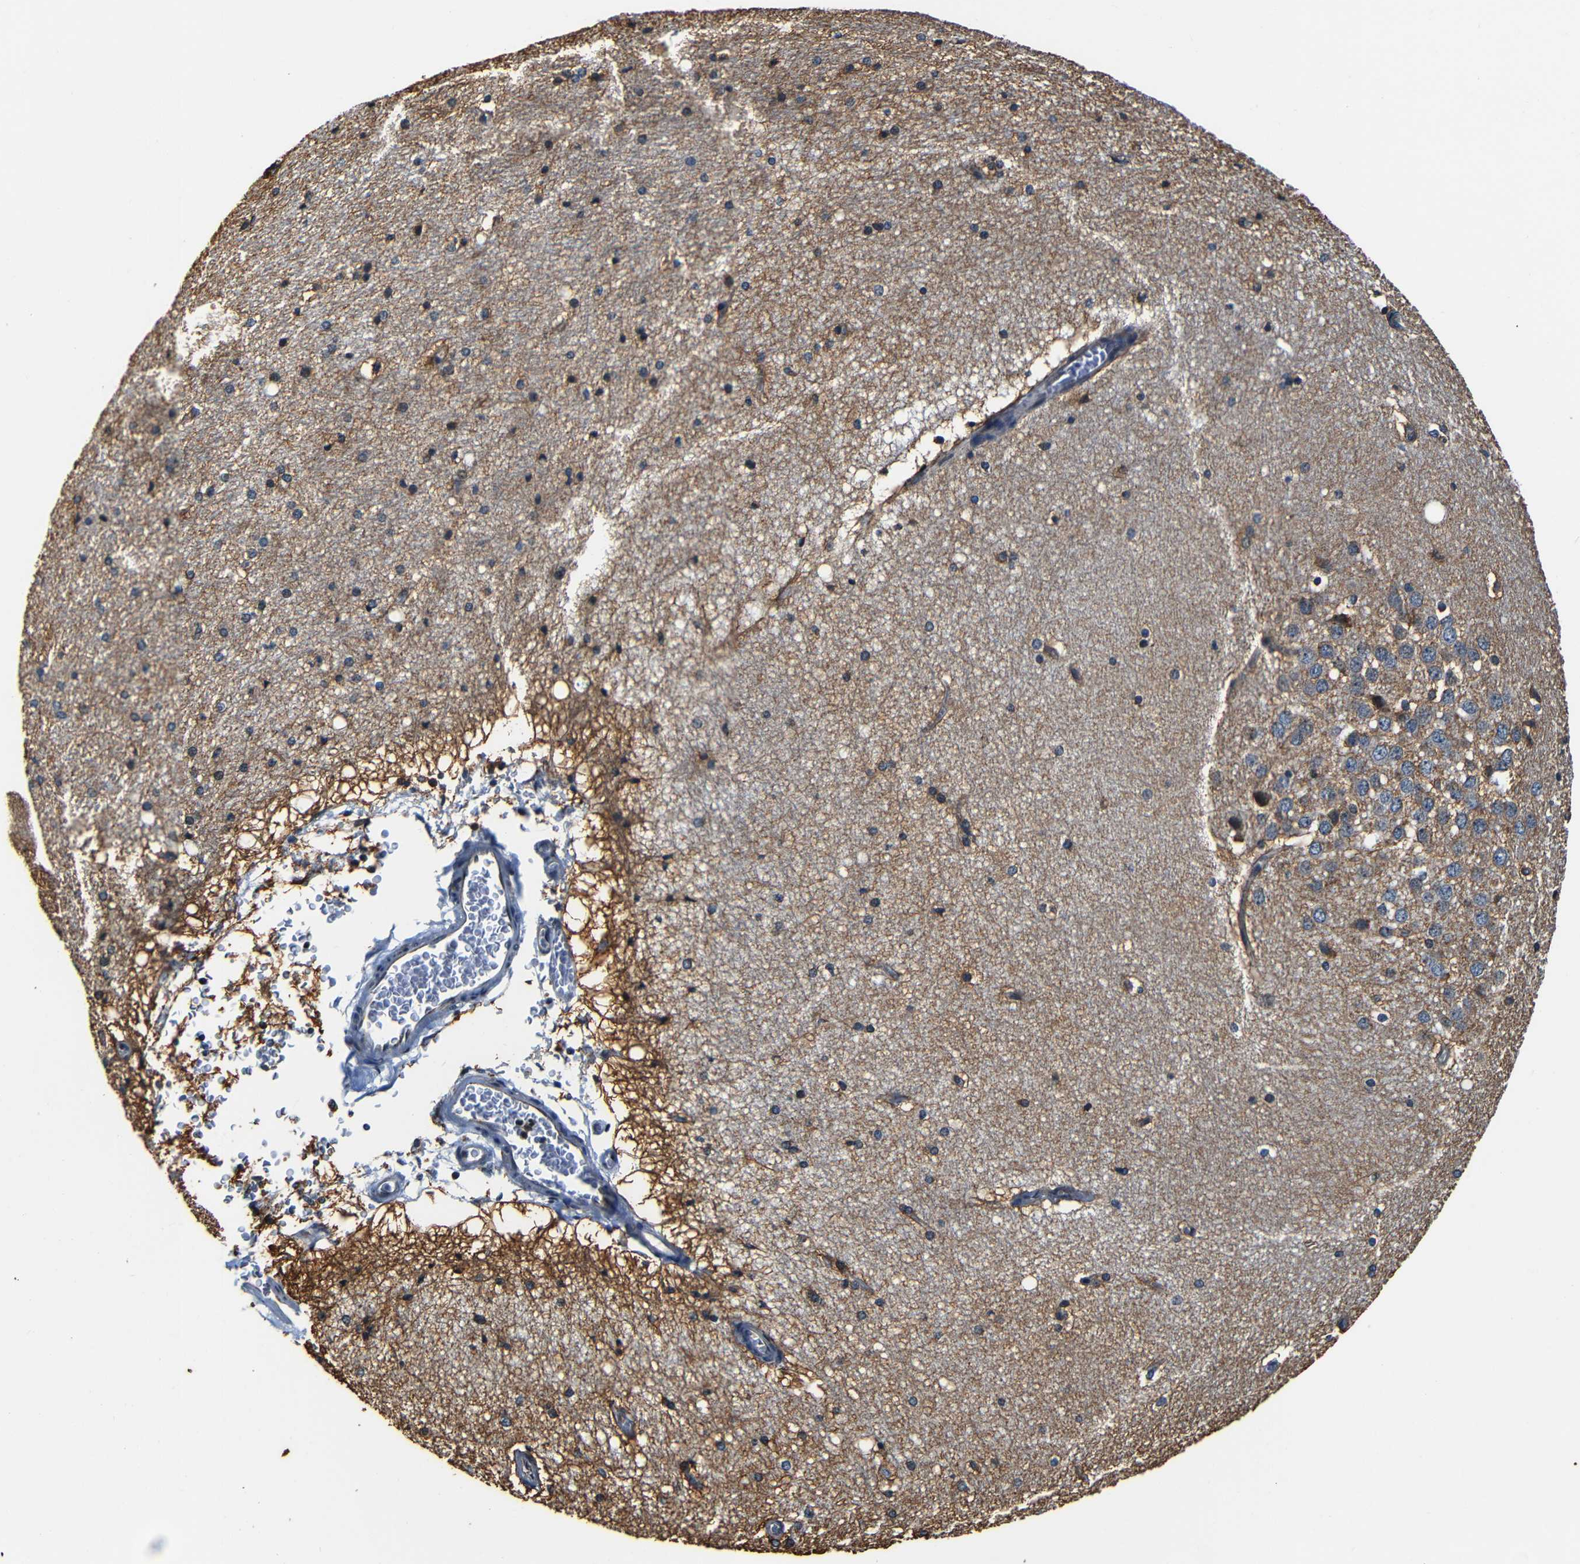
{"staining": {"intensity": "moderate", "quantity": "<25%", "location": "cytoplasmic/membranous"}, "tissue": "hippocampus", "cell_type": "Glial cells", "image_type": "normal", "snomed": [{"axis": "morphology", "description": "Normal tissue, NOS"}, {"axis": "topography", "description": "Hippocampus"}], "caption": "This is a histology image of immunohistochemistry (IHC) staining of normal hippocampus, which shows moderate staining in the cytoplasmic/membranous of glial cells.", "gene": "NCBP3", "patient": {"sex": "female", "age": 19}}